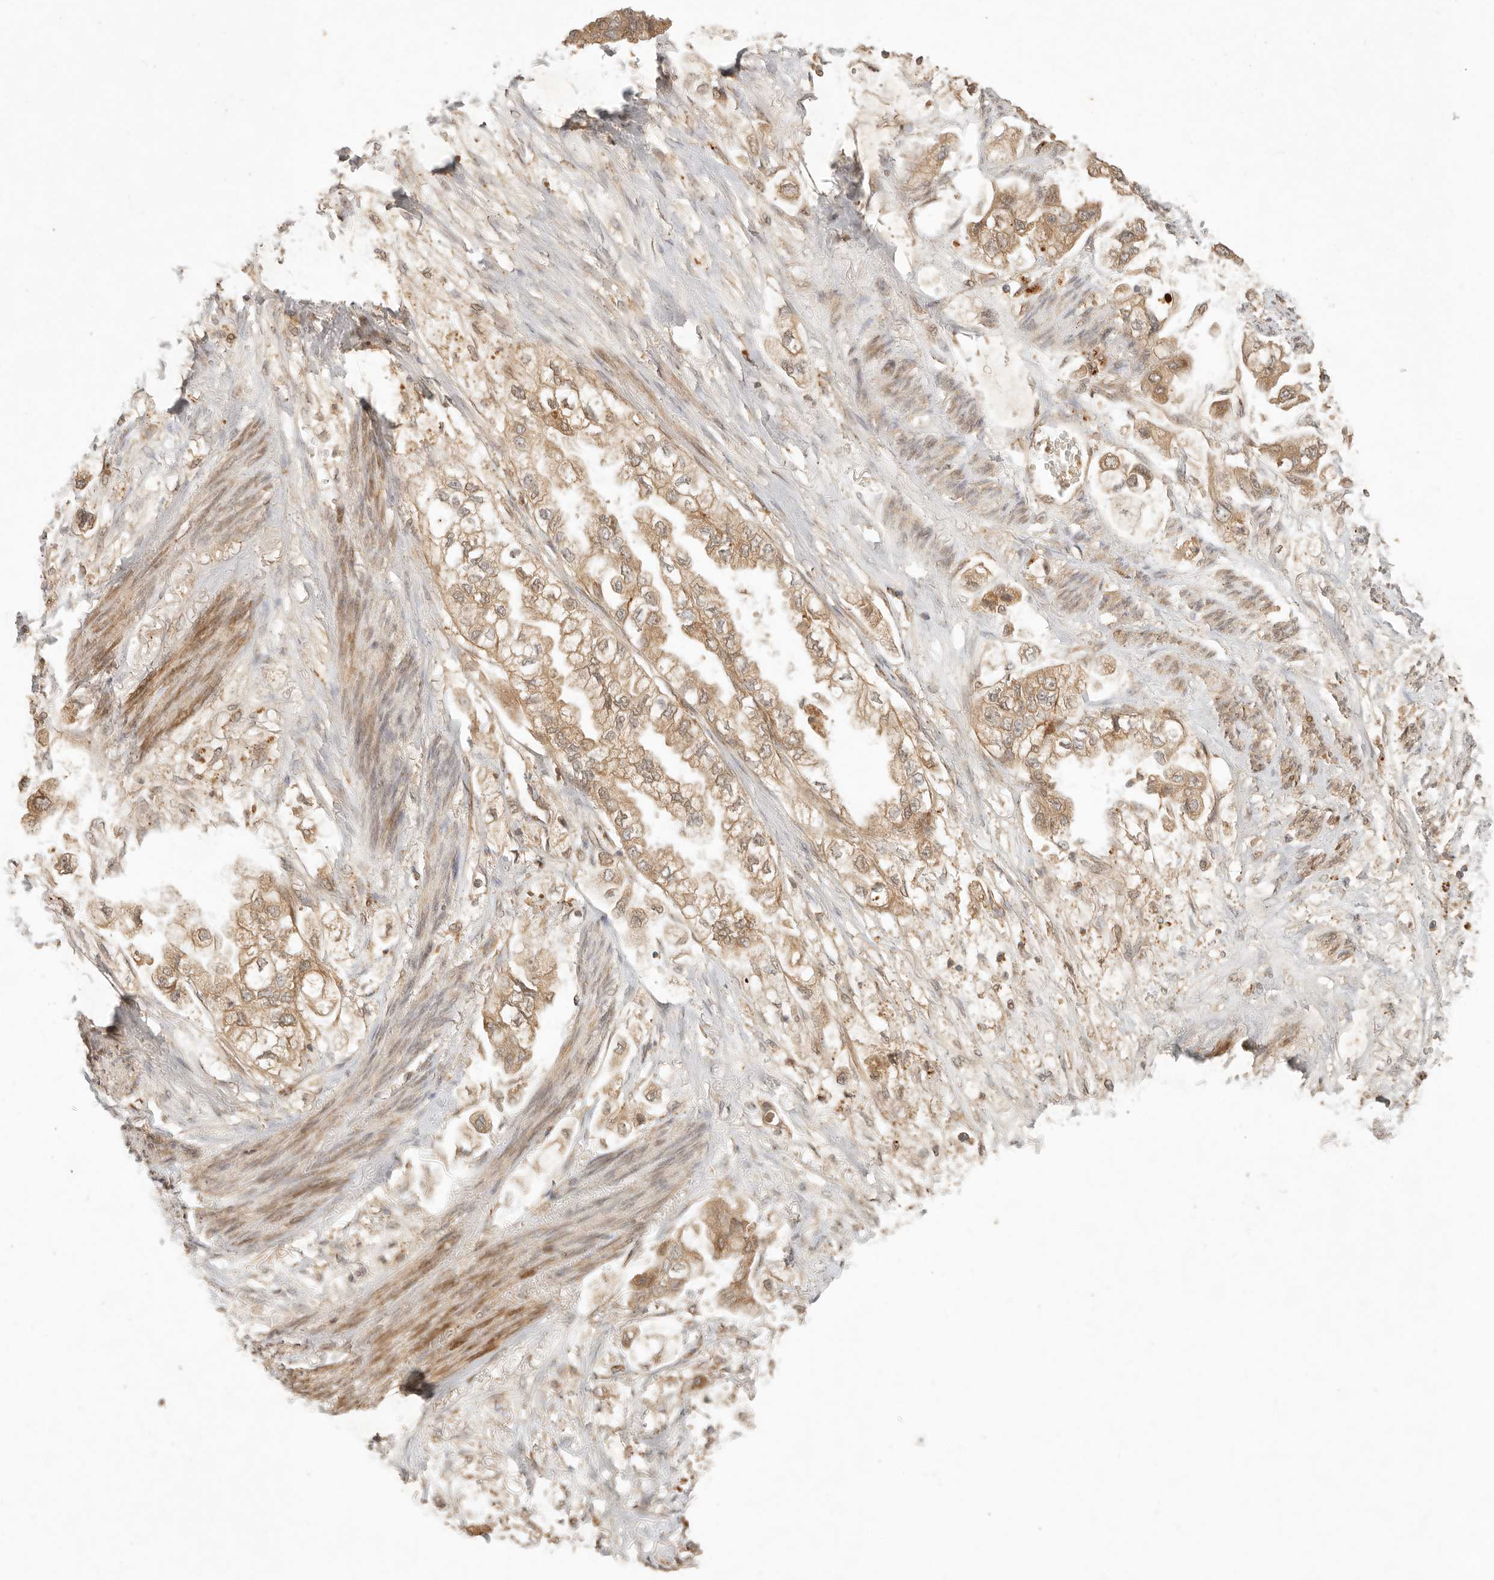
{"staining": {"intensity": "moderate", "quantity": ">75%", "location": "cytoplasmic/membranous"}, "tissue": "stomach cancer", "cell_type": "Tumor cells", "image_type": "cancer", "snomed": [{"axis": "morphology", "description": "Adenocarcinoma, NOS"}, {"axis": "topography", "description": "Stomach"}], "caption": "There is medium levels of moderate cytoplasmic/membranous positivity in tumor cells of stomach adenocarcinoma, as demonstrated by immunohistochemical staining (brown color).", "gene": "ANKRD61", "patient": {"sex": "male", "age": 62}}